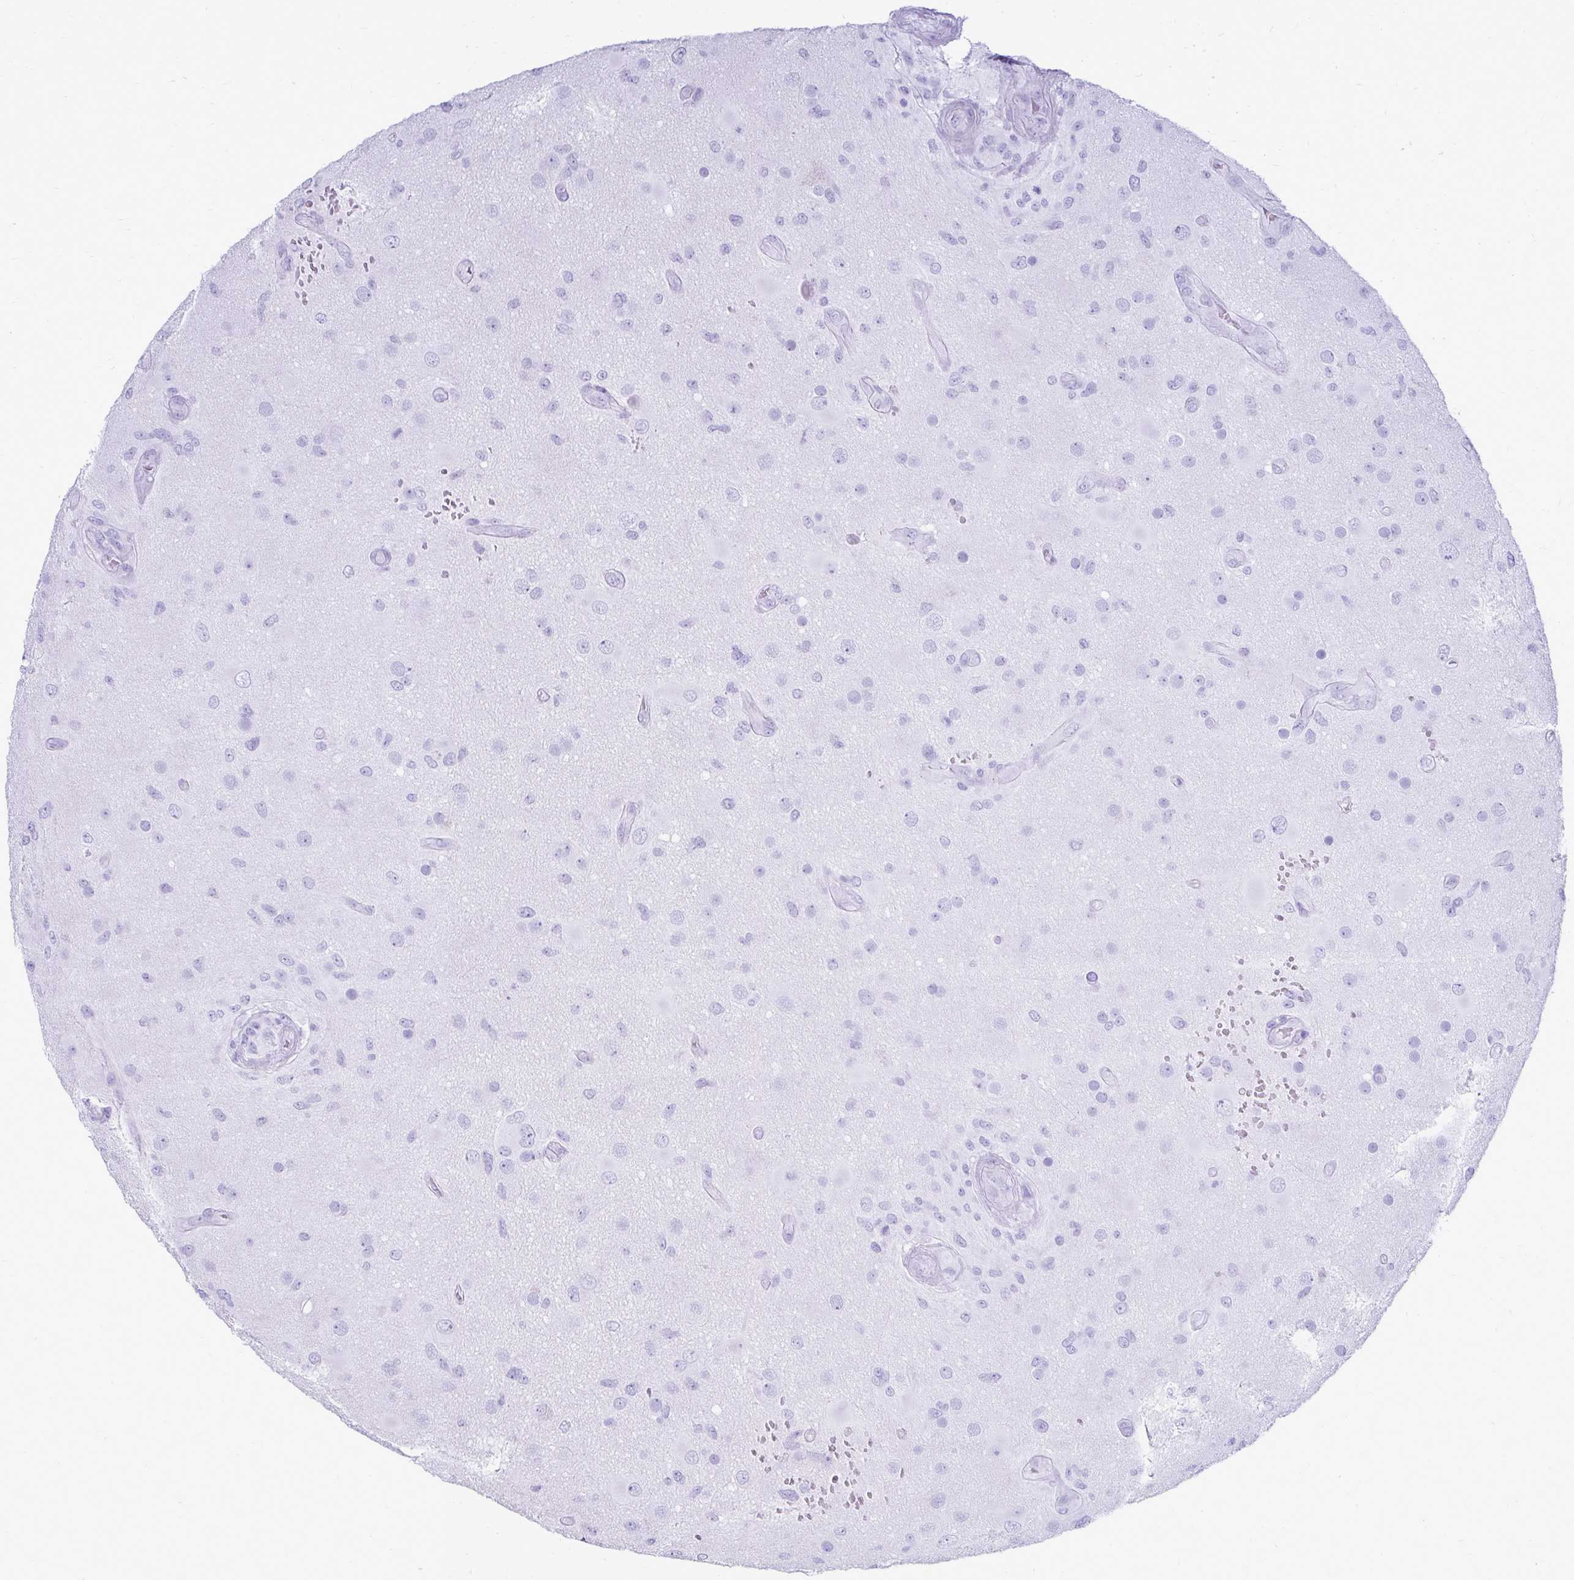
{"staining": {"intensity": "negative", "quantity": "none", "location": "none"}, "tissue": "glioma", "cell_type": "Tumor cells", "image_type": "cancer", "snomed": [{"axis": "morphology", "description": "Glioma, malignant, High grade"}, {"axis": "topography", "description": "Brain"}], "caption": "This is a histopathology image of immunohistochemistry (IHC) staining of malignant glioma (high-grade), which shows no expression in tumor cells.", "gene": "ATP4B", "patient": {"sex": "male", "age": 53}}